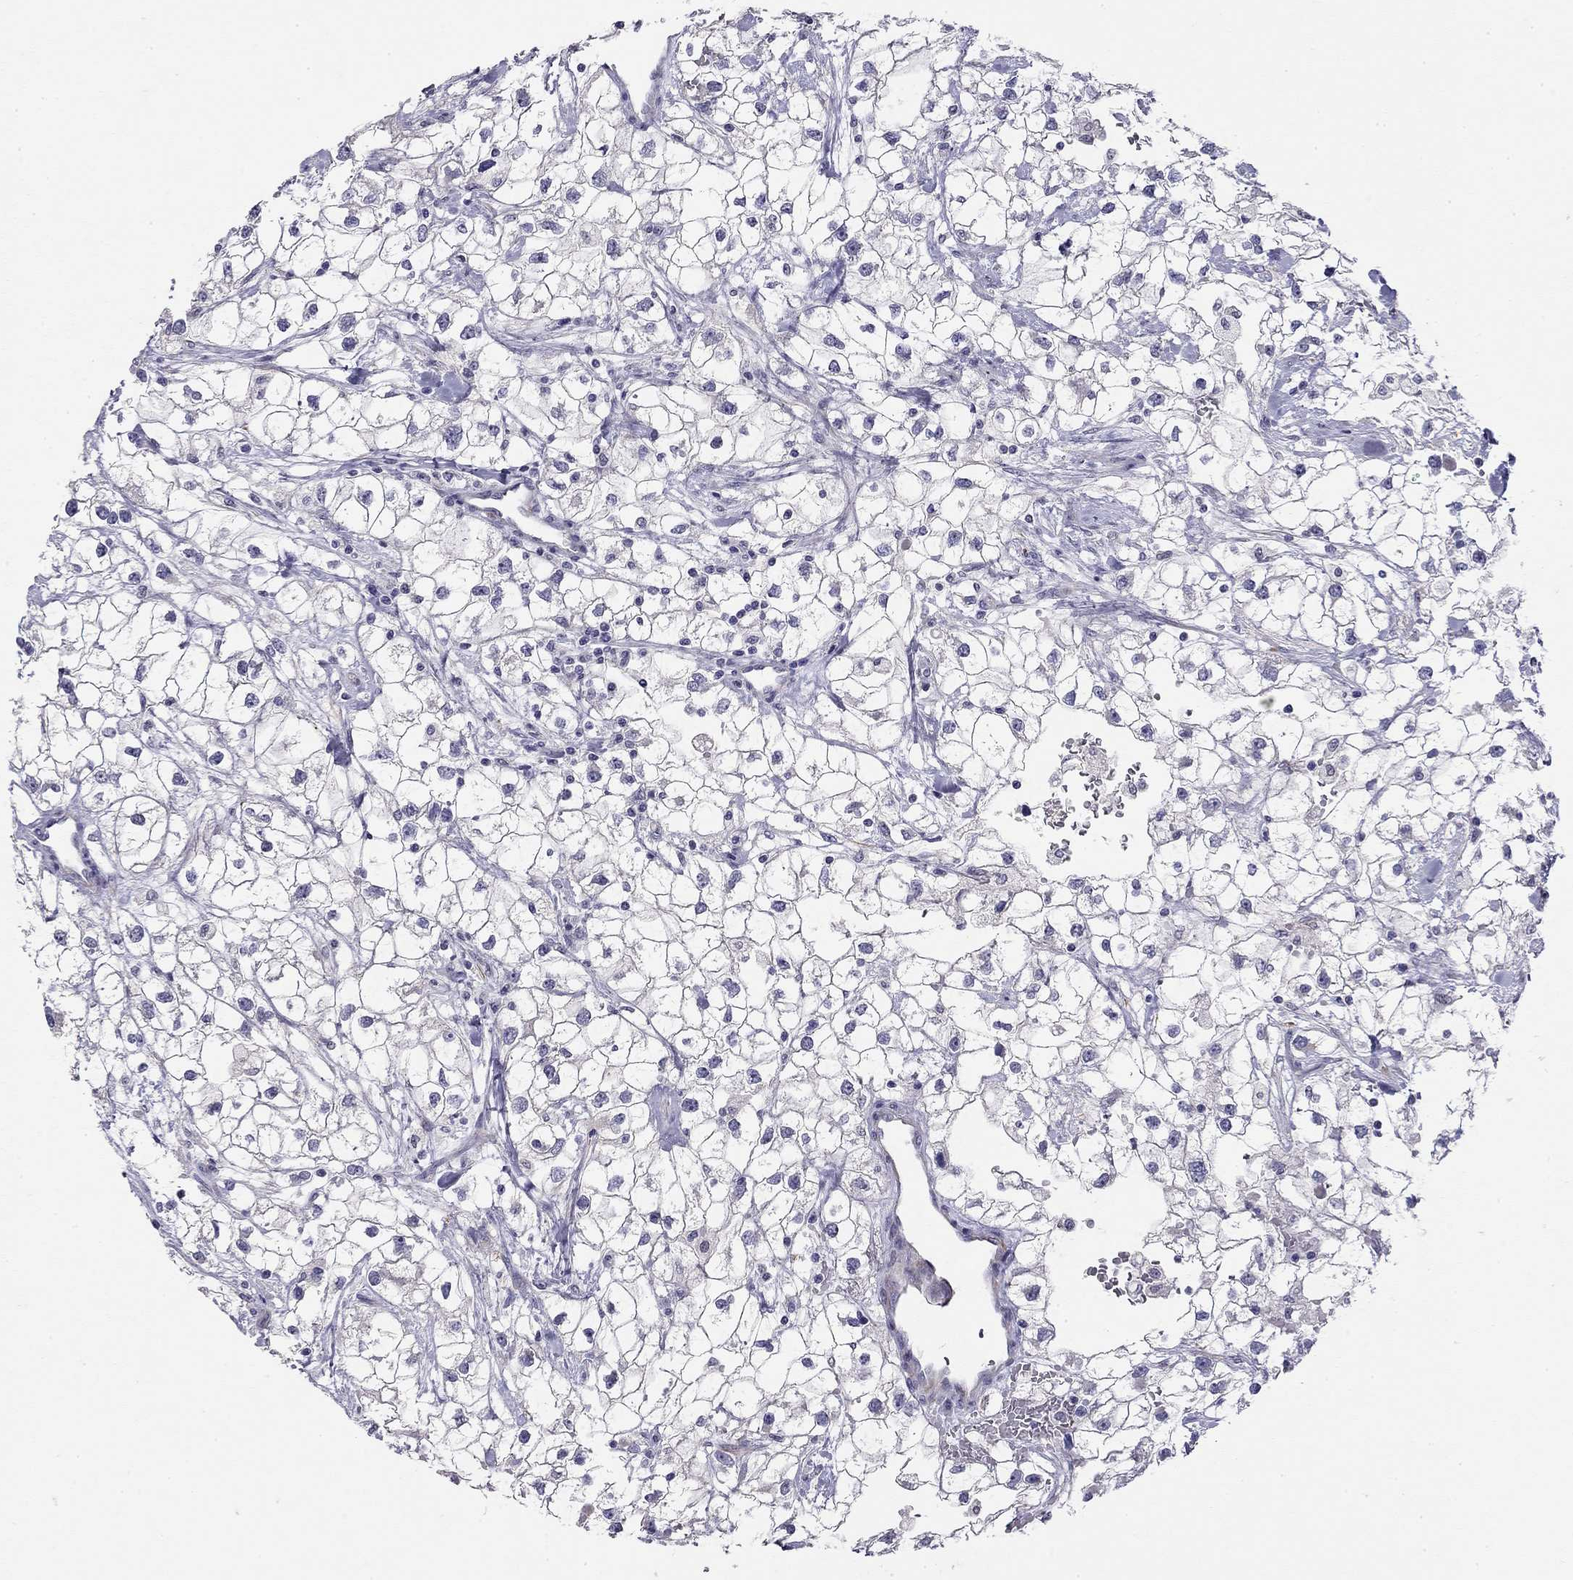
{"staining": {"intensity": "negative", "quantity": "none", "location": "none"}, "tissue": "renal cancer", "cell_type": "Tumor cells", "image_type": "cancer", "snomed": [{"axis": "morphology", "description": "Adenocarcinoma, NOS"}, {"axis": "topography", "description": "Kidney"}], "caption": "Immunohistochemistry (IHC) photomicrograph of neoplastic tissue: human renal adenocarcinoma stained with DAB (3,3'-diaminobenzidine) exhibits no significant protein expression in tumor cells.", "gene": "RTL1", "patient": {"sex": "male", "age": 59}}